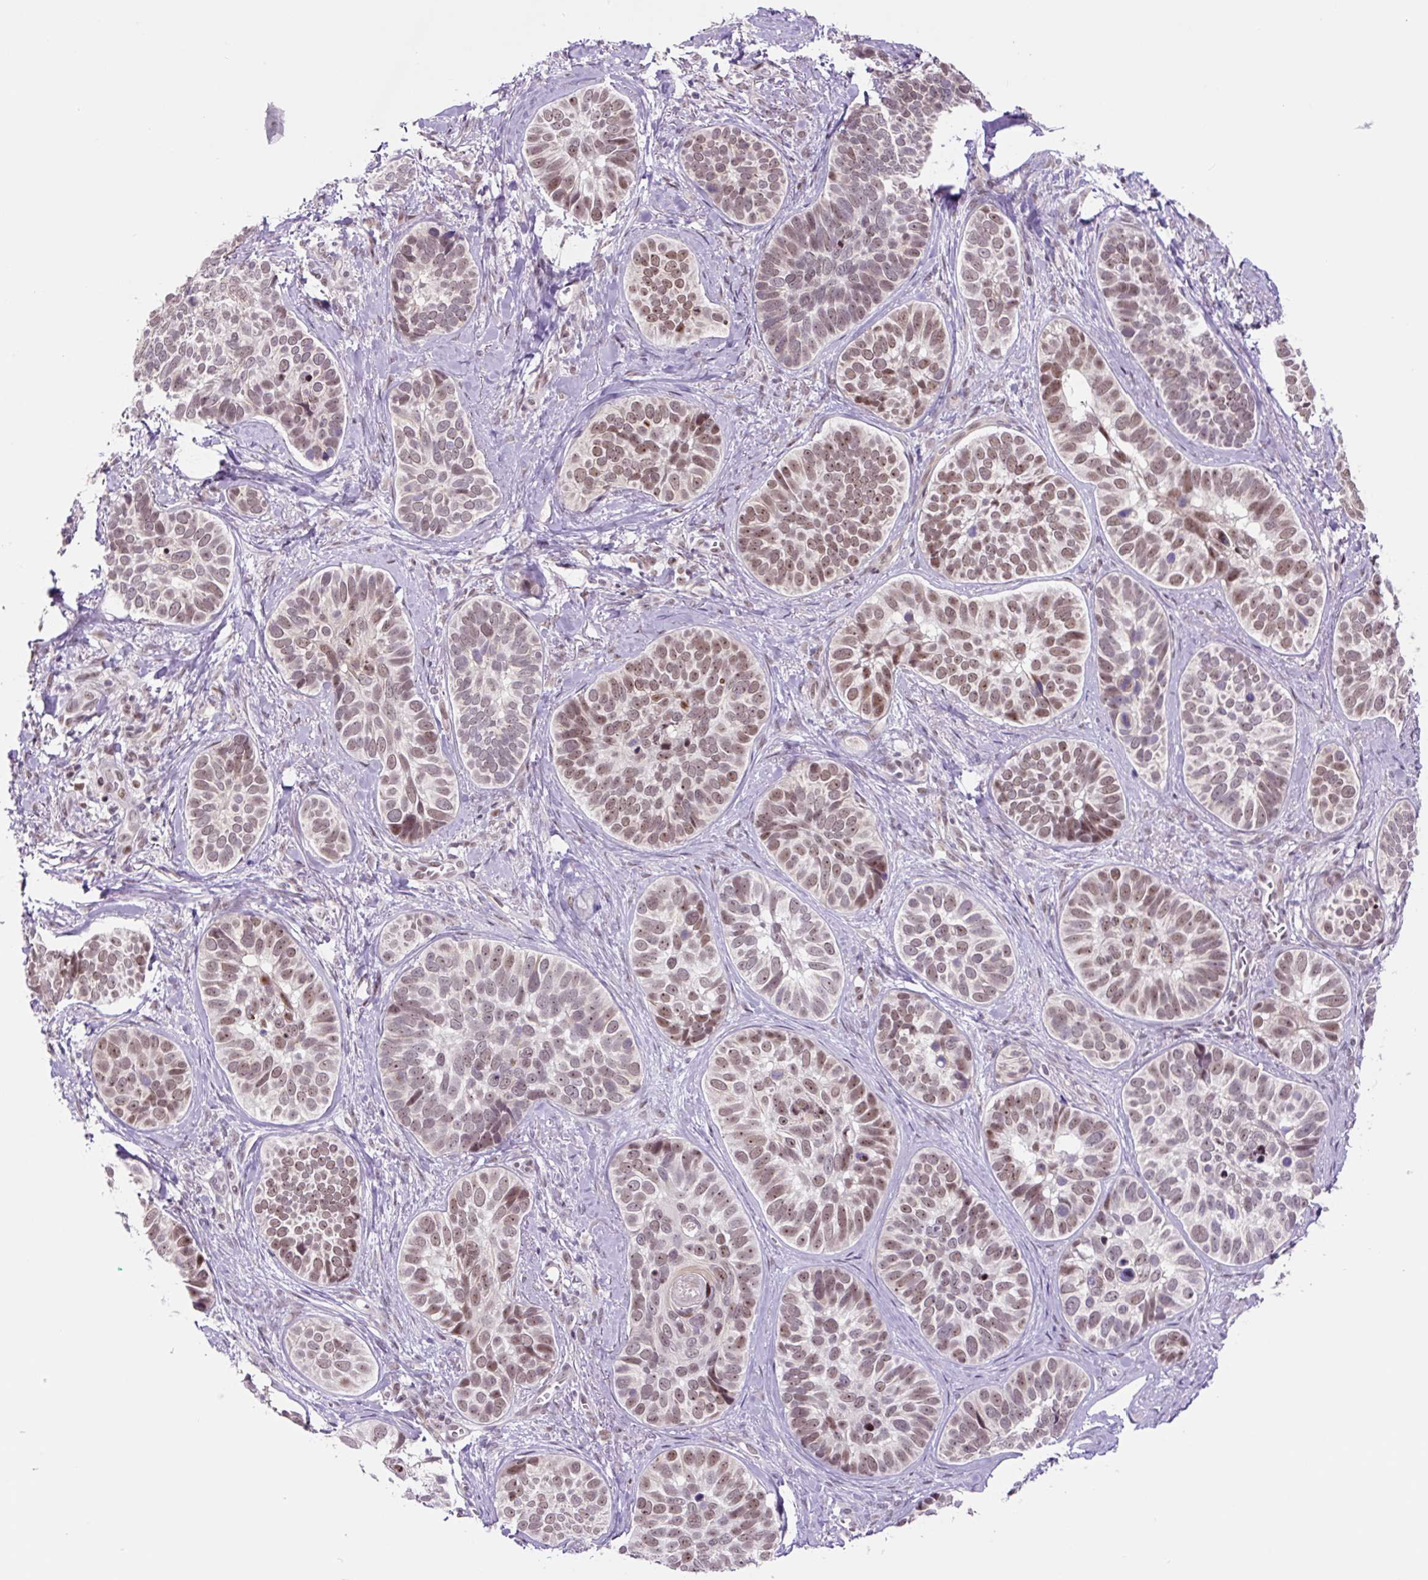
{"staining": {"intensity": "moderate", "quantity": "25%-75%", "location": "nuclear"}, "tissue": "skin cancer", "cell_type": "Tumor cells", "image_type": "cancer", "snomed": [{"axis": "morphology", "description": "Basal cell carcinoma"}, {"axis": "topography", "description": "Skin"}], "caption": "Protein staining reveals moderate nuclear expression in about 25%-75% of tumor cells in skin cancer (basal cell carcinoma). Immunohistochemistry stains the protein of interest in brown and the nuclei are stained blue.", "gene": "TAF1A", "patient": {"sex": "male", "age": 62}}